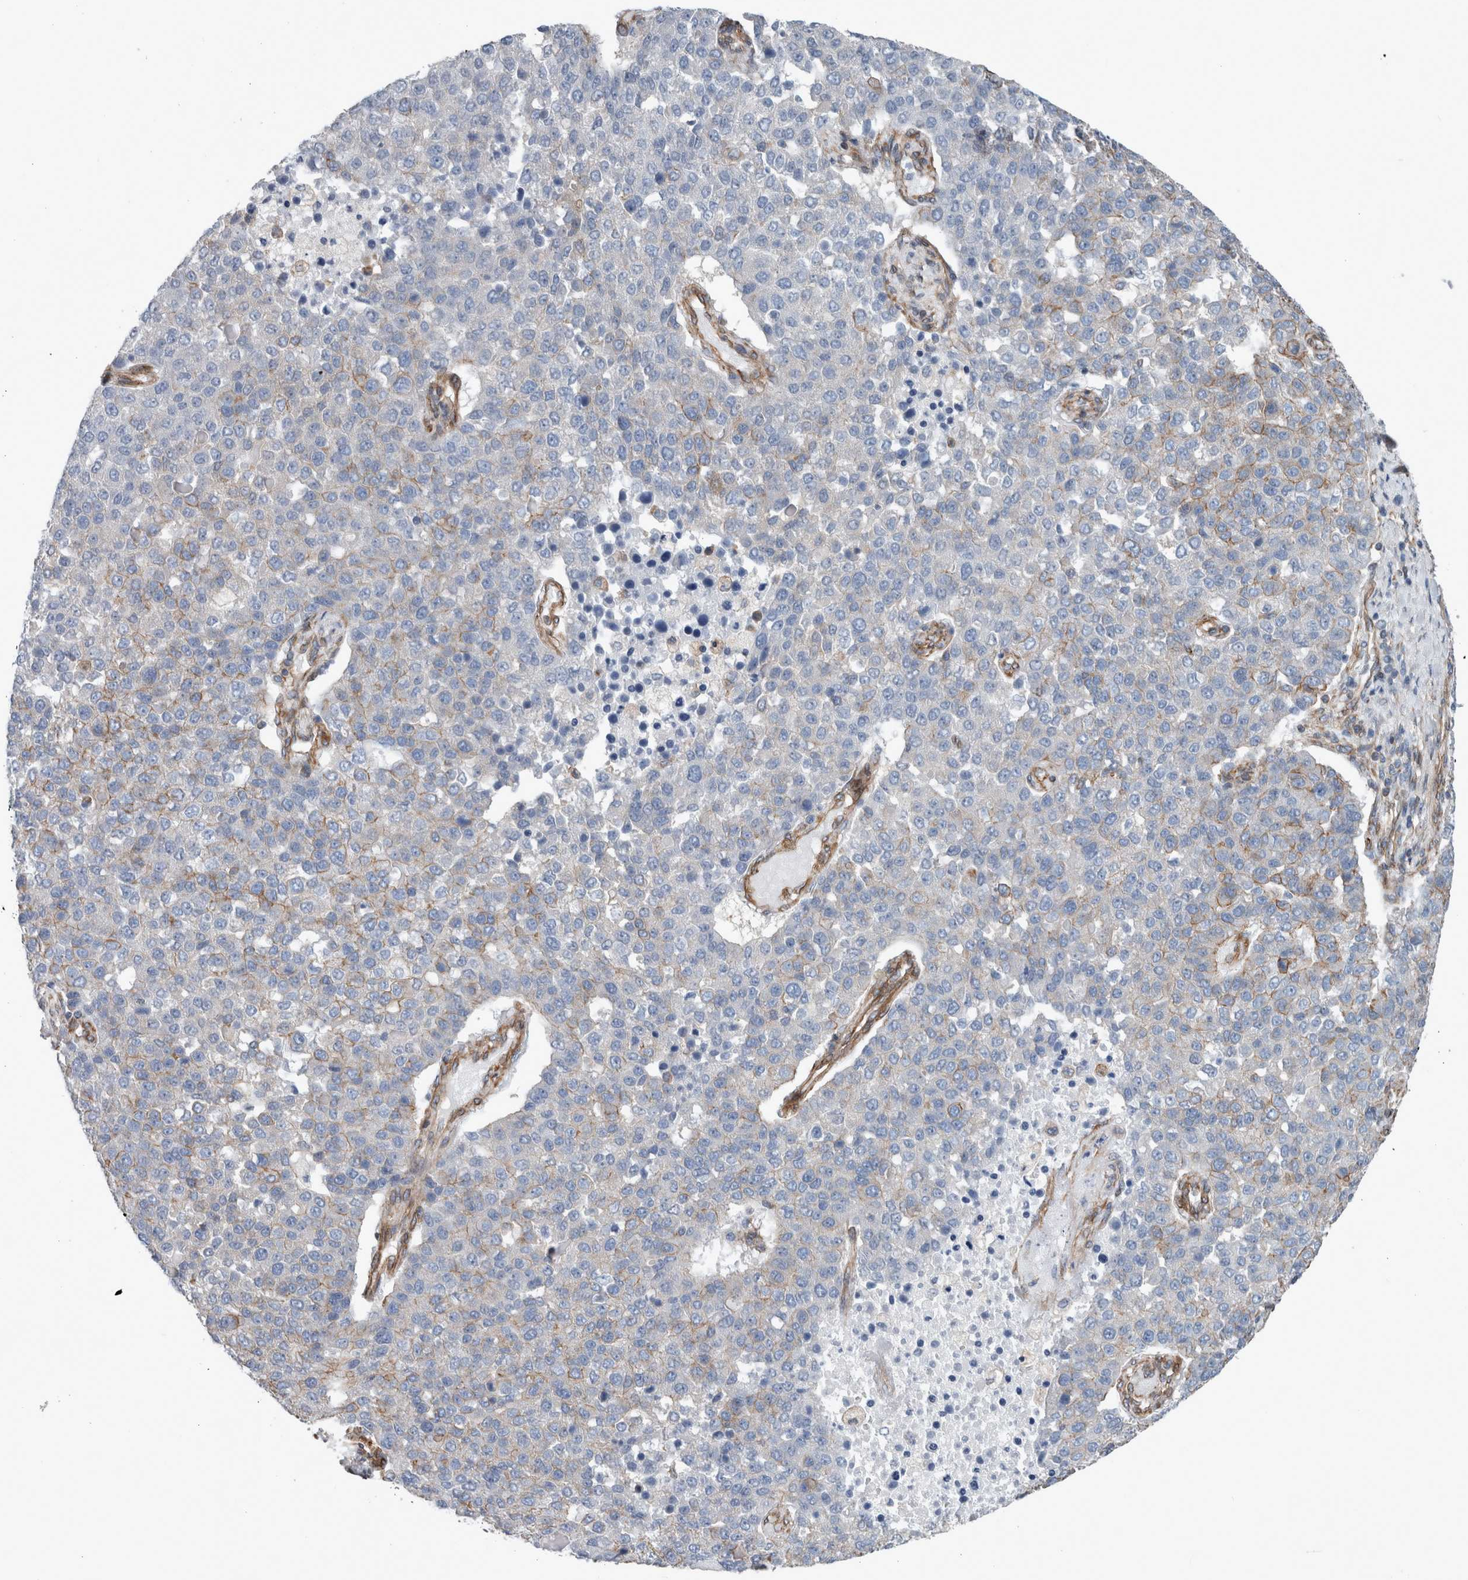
{"staining": {"intensity": "weak", "quantity": "<25%", "location": "cytoplasmic/membranous"}, "tissue": "pancreatic cancer", "cell_type": "Tumor cells", "image_type": "cancer", "snomed": [{"axis": "morphology", "description": "Adenocarcinoma, NOS"}, {"axis": "topography", "description": "Pancreas"}], "caption": "High magnification brightfield microscopy of adenocarcinoma (pancreatic) stained with DAB (brown) and counterstained with hematoxylin (blue): tumor cells show no significant expression.", "gene": "PLEC", "patient": {"sex": "female", "age": 61}}